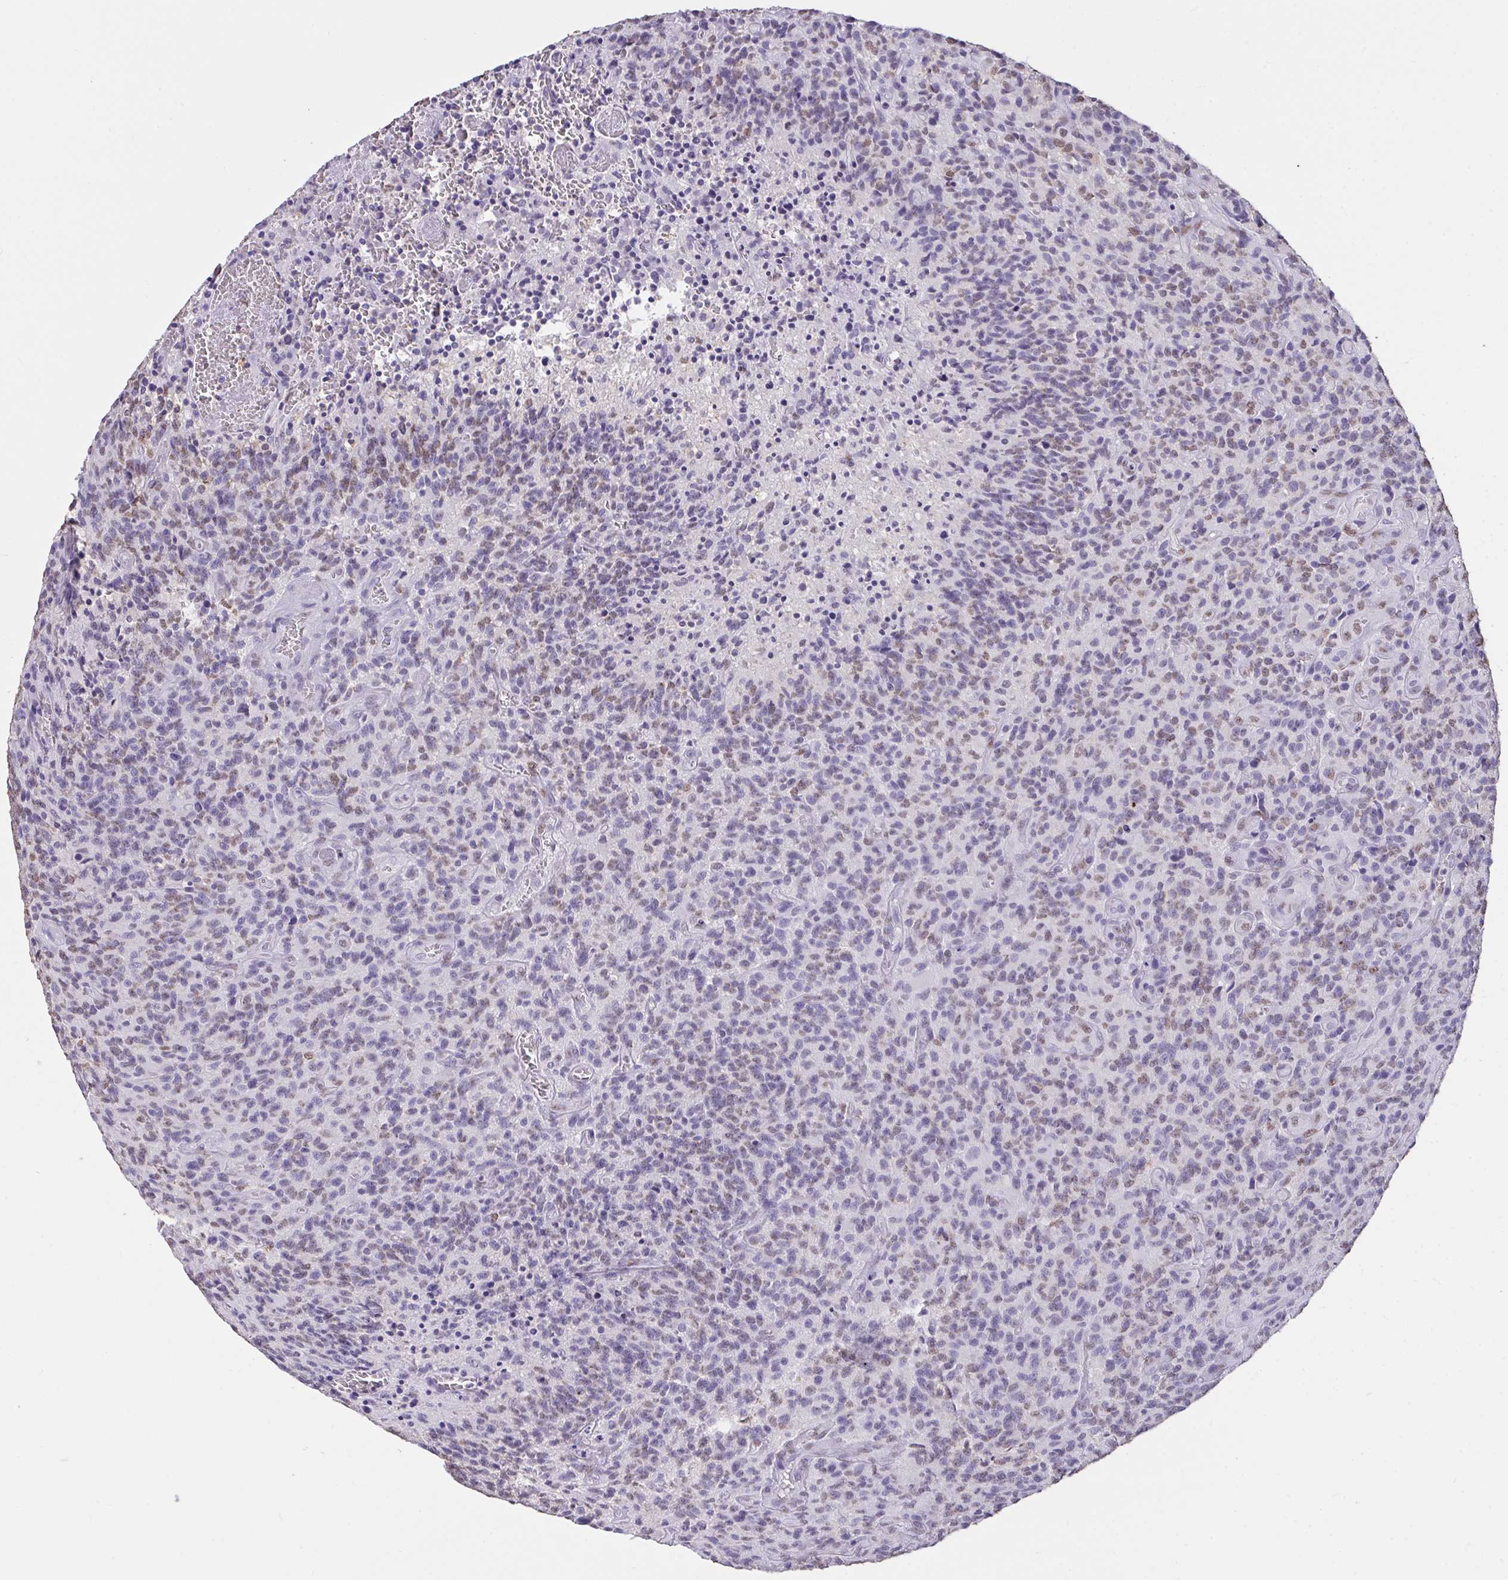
{"staining": {"intensity": "weak", "quantity": "<25%", "location": "nuclear"}, "tissue": "glioma", "cell_type": "Tumor cells", "image_type": "cancer", "snomed": [{"axis": "morphology", "description": "Glioma, malignant, High grade"}, {"axis": "topography", "description": "Brain"}], "caption": "DAB (3,3'-diaminobenzidine) immunohistochemical staining of malignant glioma (high-grade) displays no significant expression in tumor cells.", "gene": "SEMA6B", "patient": {"sex": "male", "age": 76}}